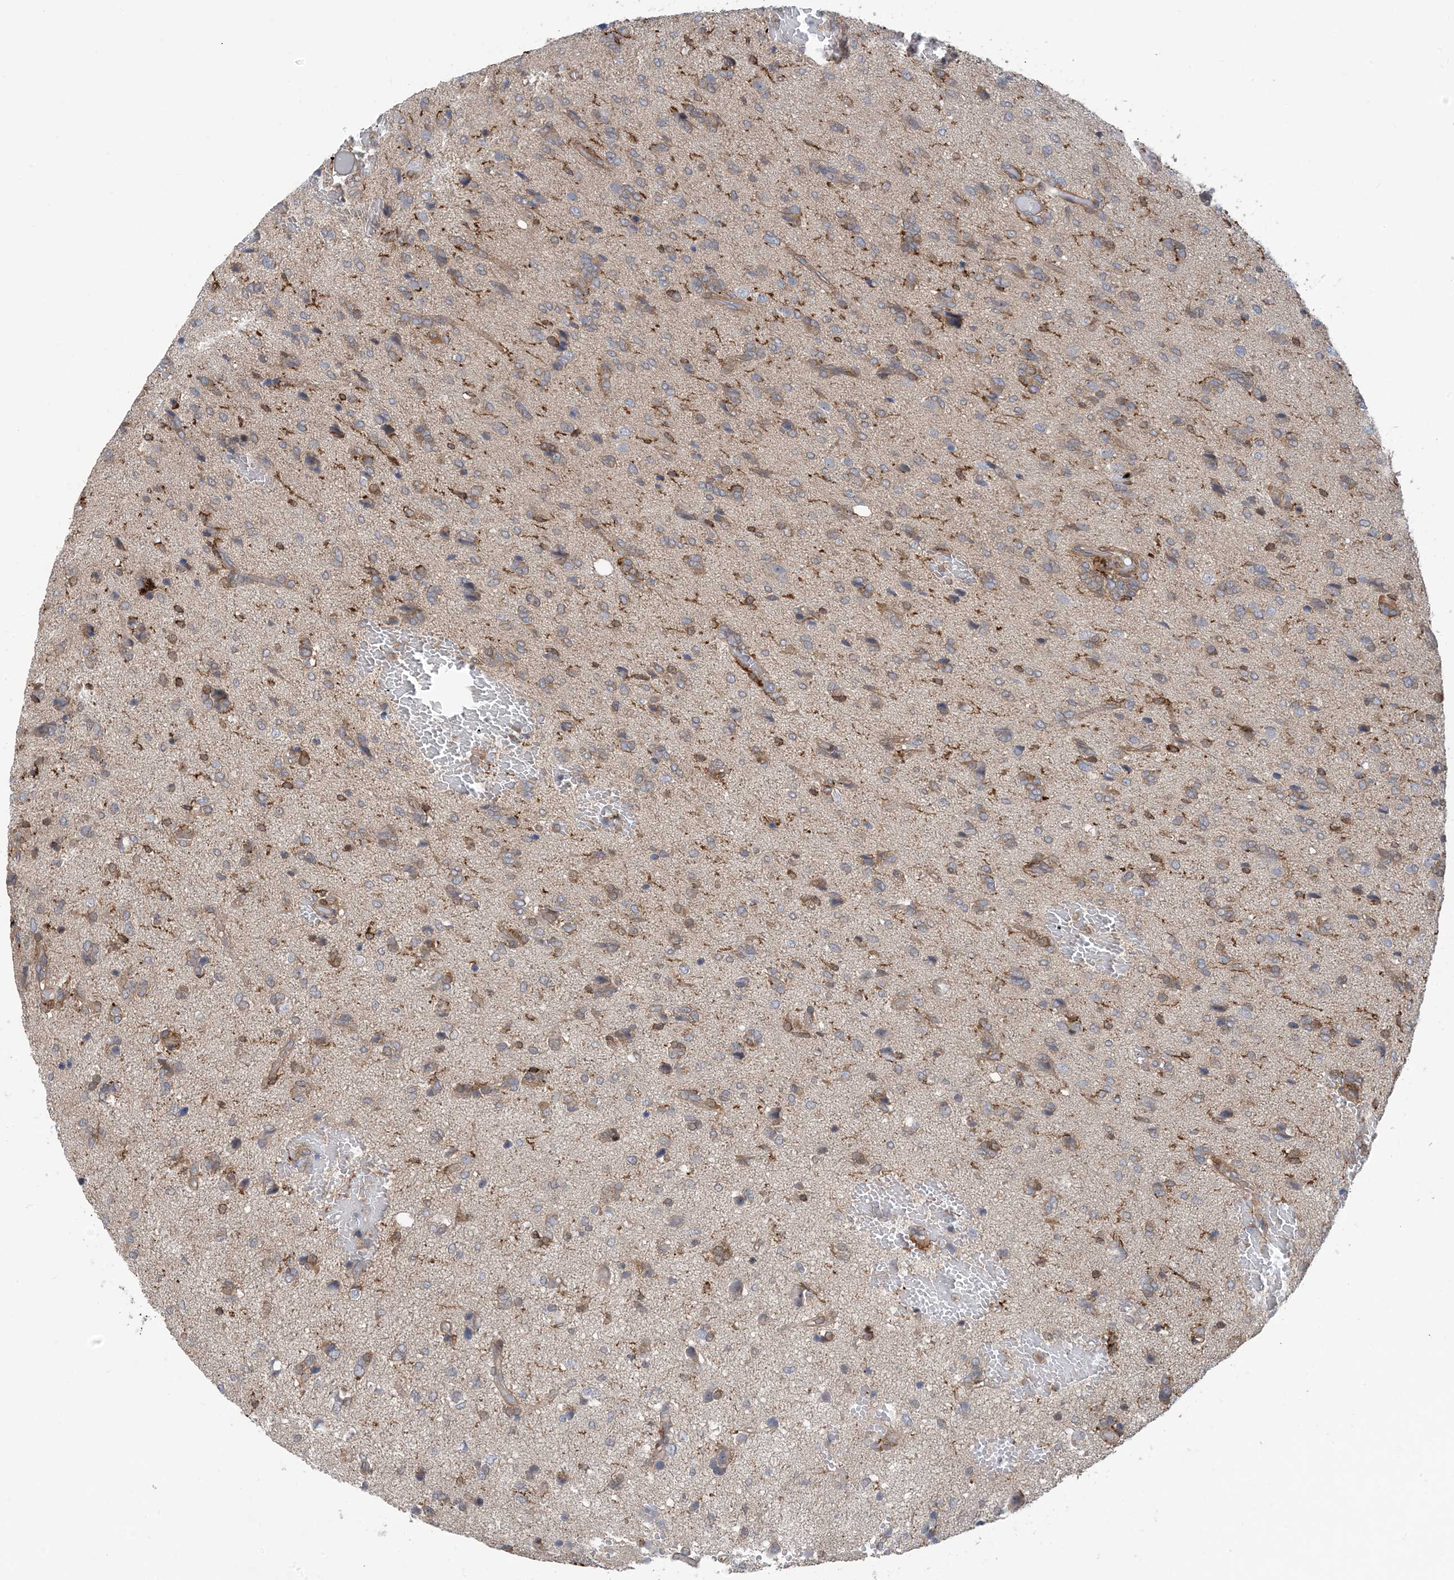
{"staining": {"intensity": "weak", "quantity": "25%-75%", "location": "cytoplasmic/membranous"}, "tissue": "glioma", "cell_type": "Tumor cells", "image_type": "cancer", "snomed": [{"axis": "morphology", "description": "Glioma, malignant, High grade"}, {"axis": "topography", "description": "Brain"}], "caption": "Glioma stained with immunohistochemistry (IHC) displays weak cytoplasmic/membranous staining in approximately 25%-75% of tumor cells.", "gene": "HS1BP3", "patient": {"sex": "female", "age": 59}}